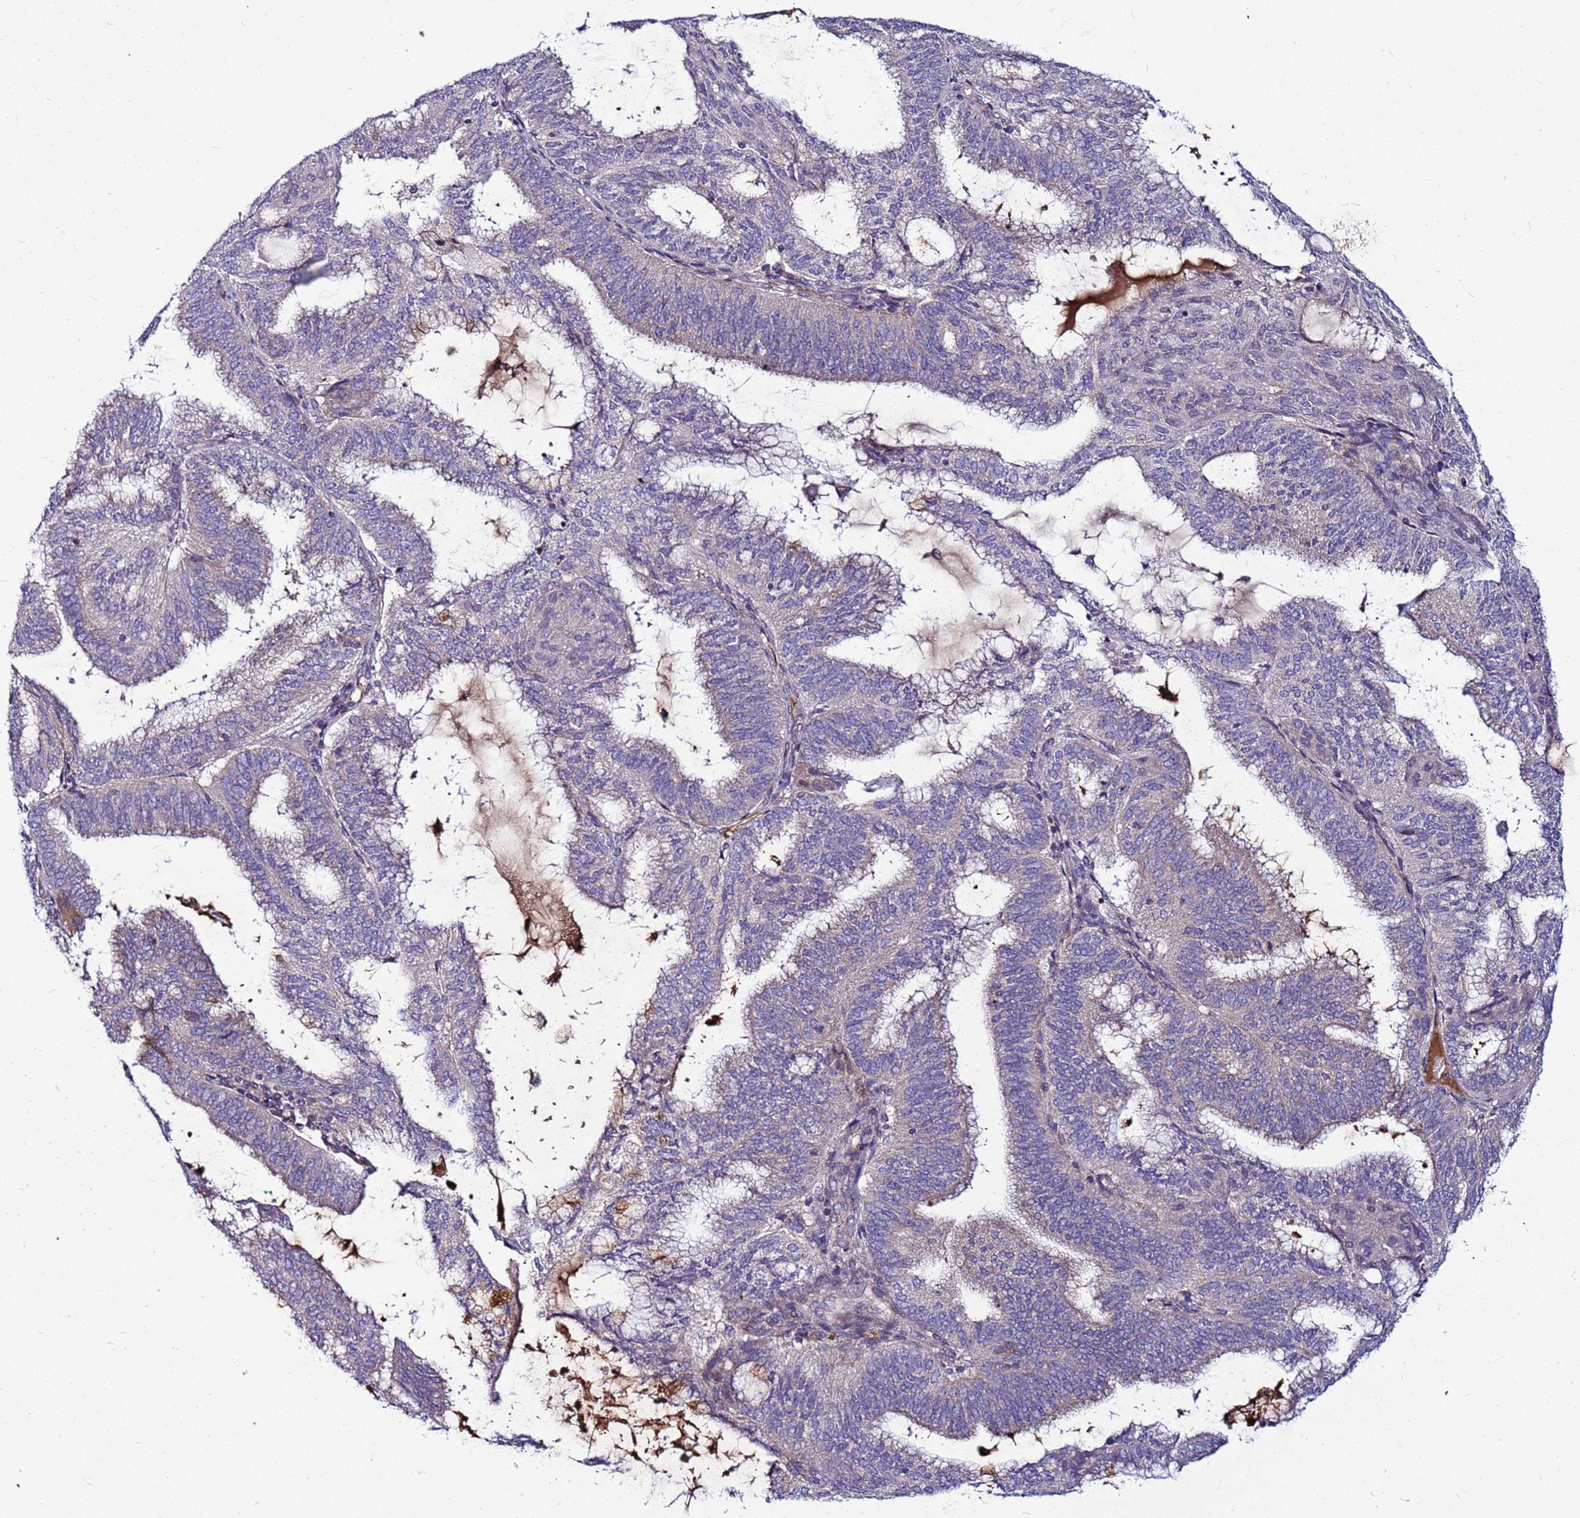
{"staining": {"intensity": "negative", "quantity": "none", "location": "none"}, "tissue": "endometrial cancer", "cell_type": "Tumor cells", "image_type": "cancer", "snomed": [{"axis": "morphology", "description": "Adenocarcinoma, NOS"}, {"axis": "topography", "description": "Endometrium"}], "caption": "Adenocarcinoma (endometrial) was stained to show a protein in brown. There is no significant positivity in tumor cells.", "gene": "CCDC71", "patient": {"sex": "female", "age": 49}}